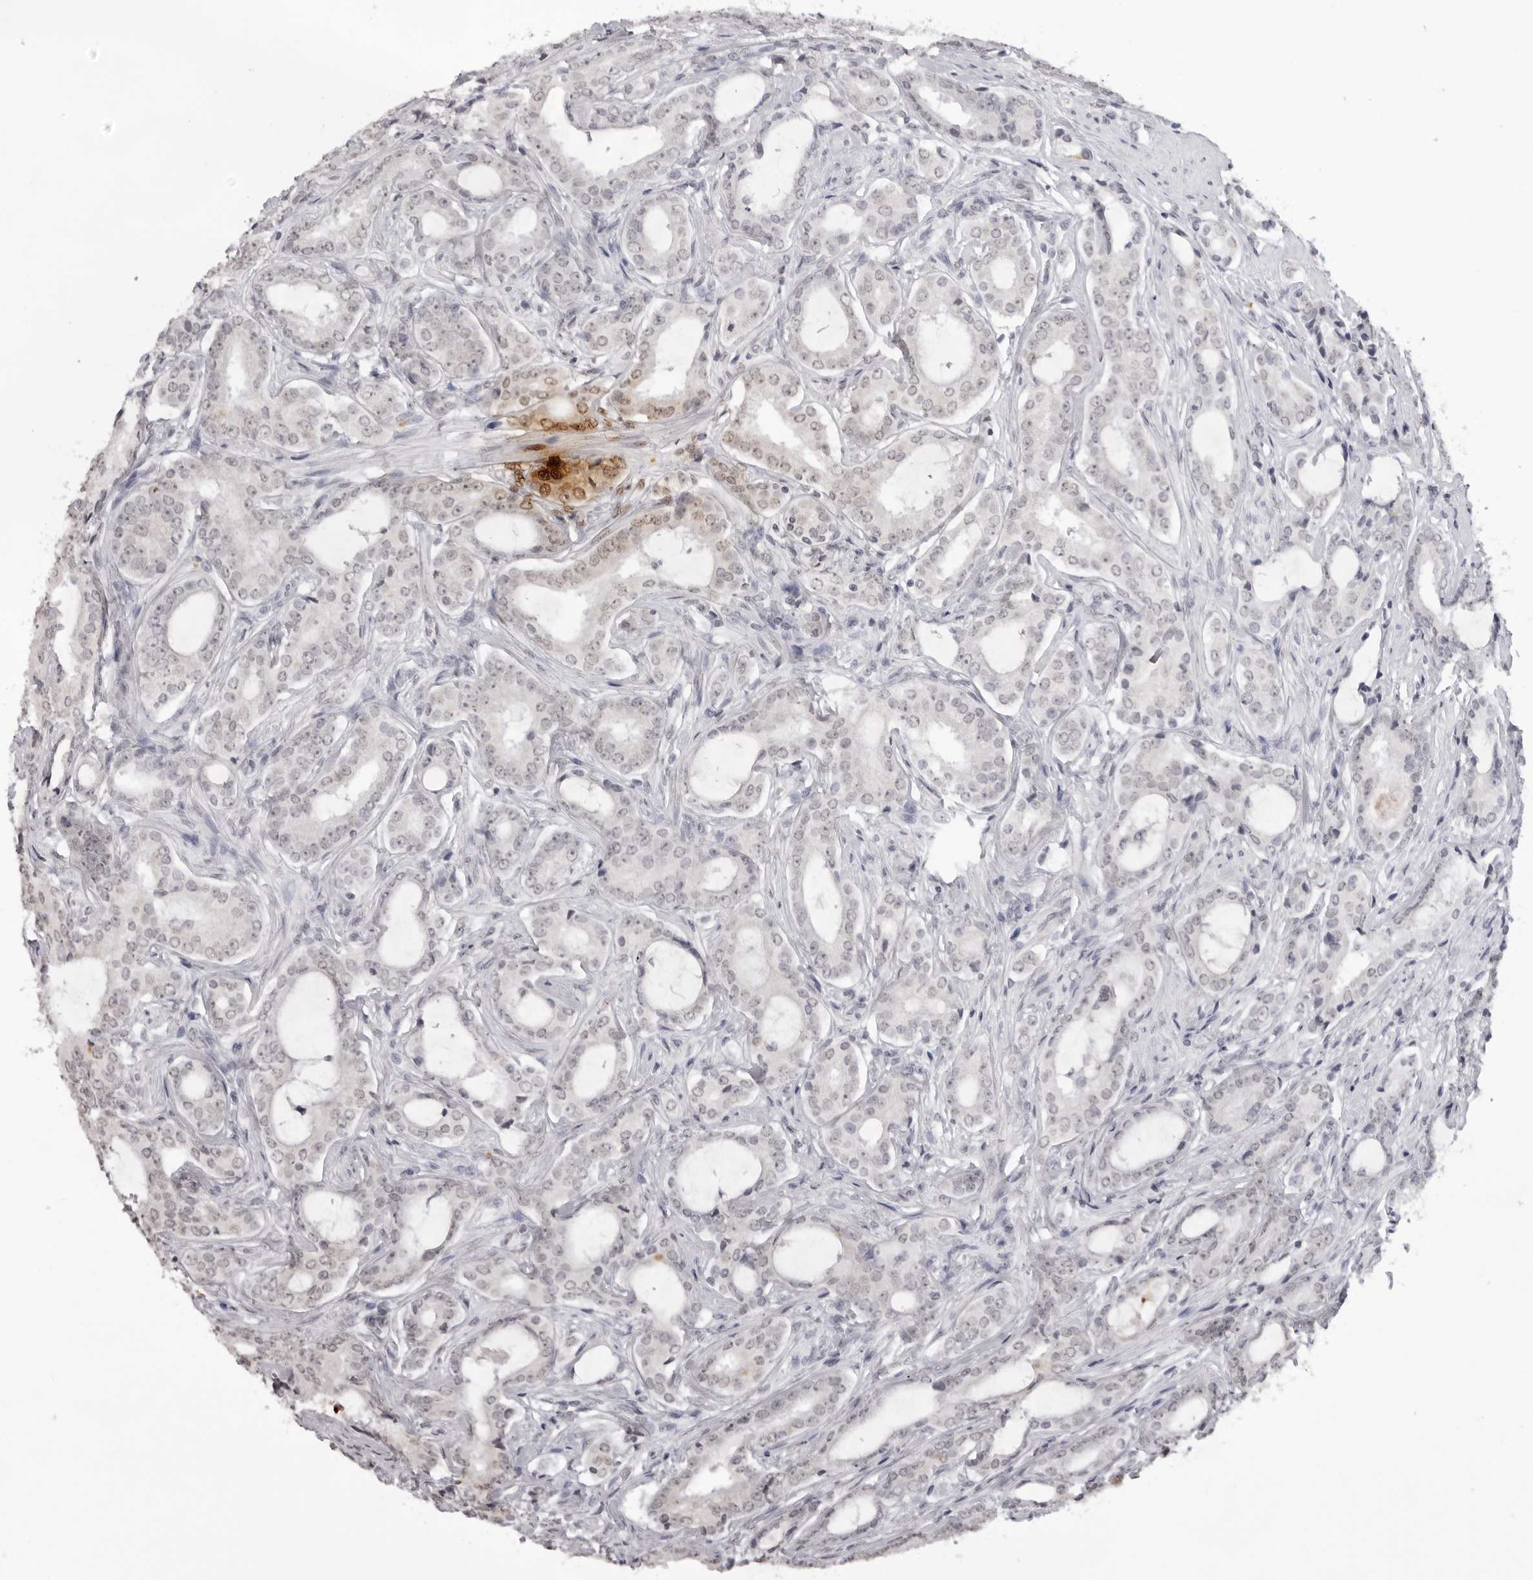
{"staining": {"intensity": "negative", "quantity": "none", "location": "none"}, "tissue": "prostate cancer", "cell_type": "Tumor cells", "image_type": "cancer", "snomed": [{"axis": "morphology", "description": "Adenocarcinoma, High grade"}, {"axis": "topography", "description": "Prostate"}], "caption": "Protein analysis of prostate cancer exhibits no significant positivity in tumor cells.", "gene": "NTM", "patient": {"sex": "male", "age": 73}}